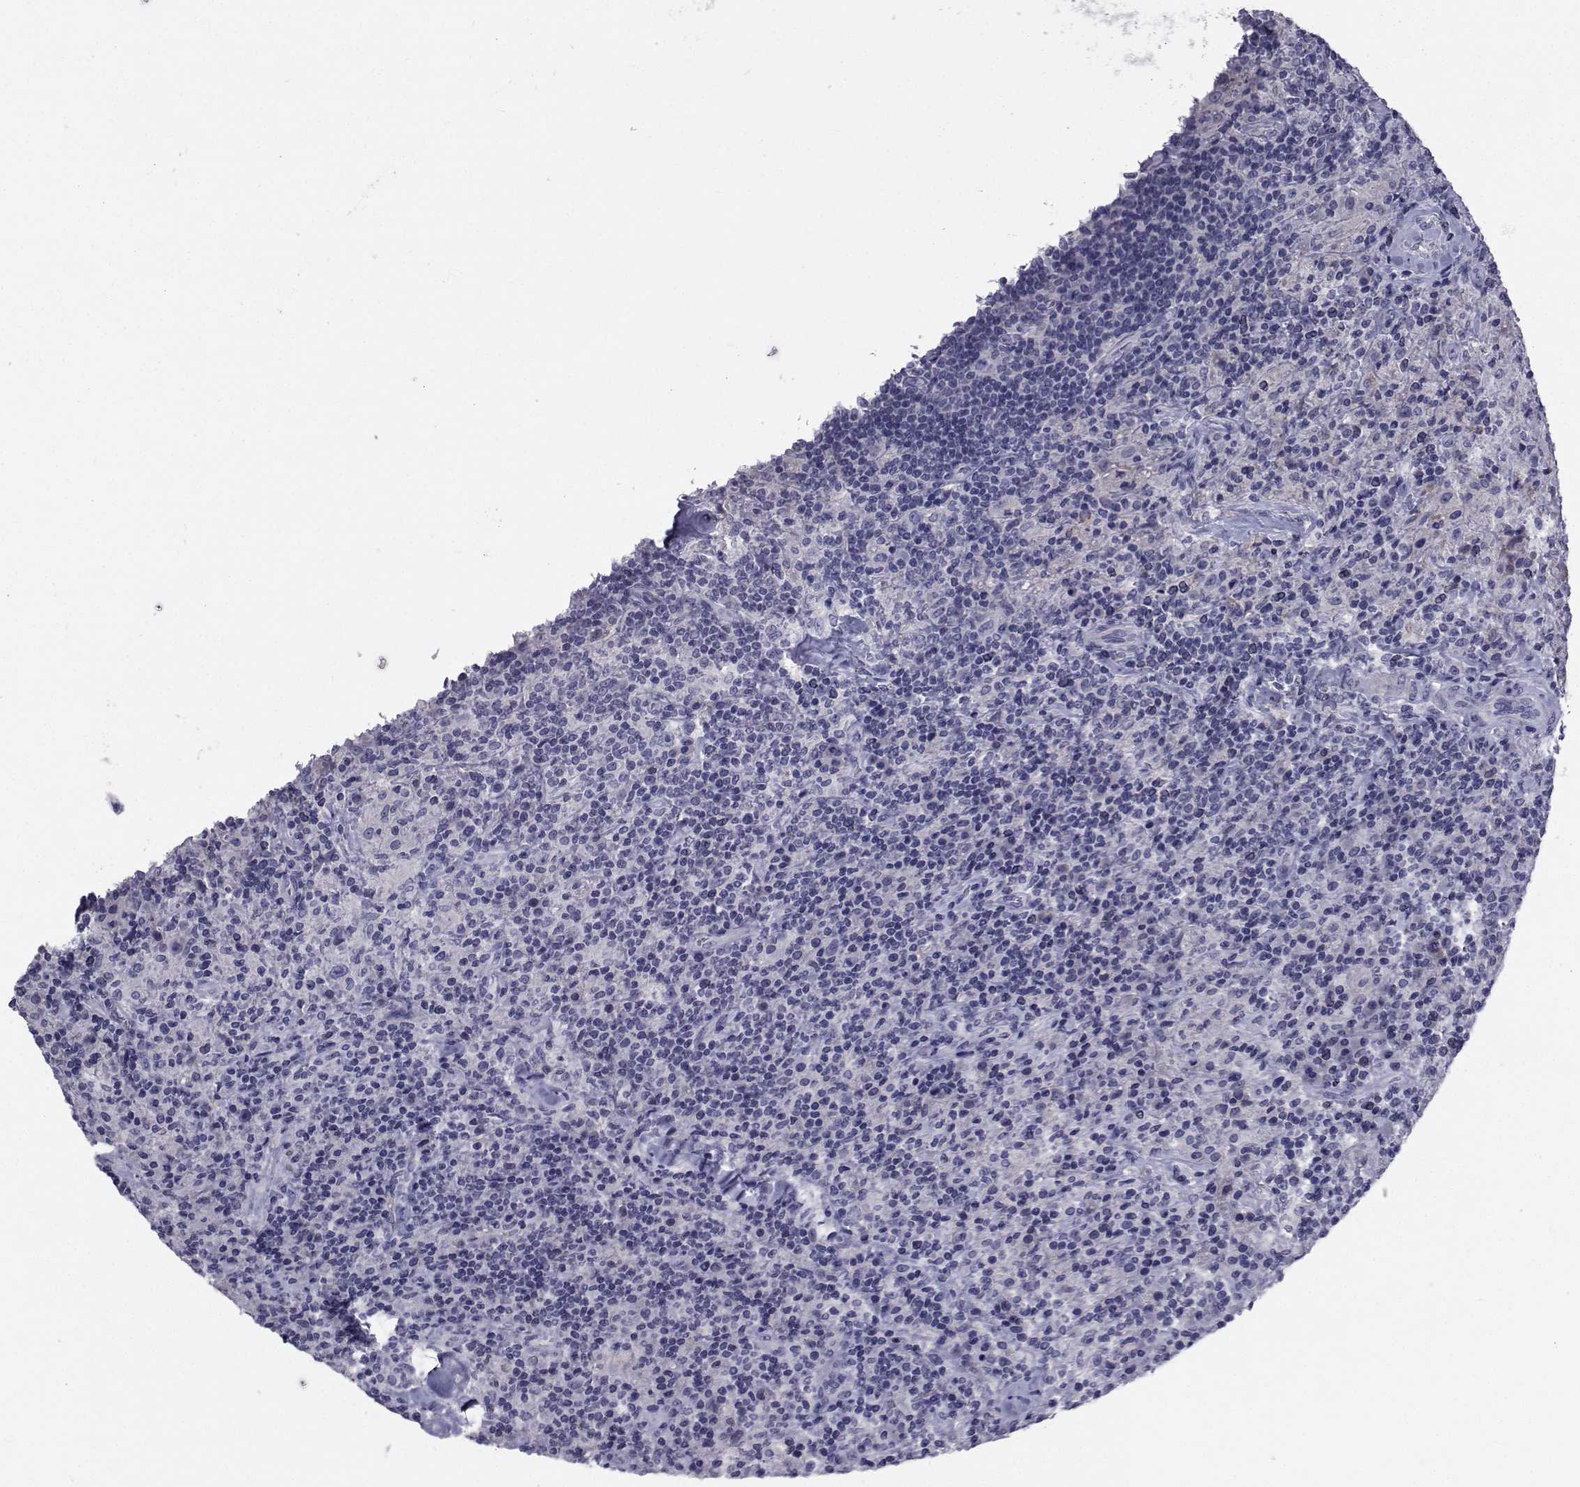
{"staining": {"intensity": "negative", "quantity": "none", "location": "none"}, "tissue": "lymphoma", "cell_type": "Tumor cells", "image_type": "cancer", "snomed": [{"axis": "morphology", "description": "Hodgkin's disease, NOS"}, {"axis": "topography", "description": "Lymph node"}], "caption": "Tumor cells are negative for protein expression in human Hodgkin's disease.", "gene": "CHRNA1", "patient": {"sex": "male", "age": 70}}